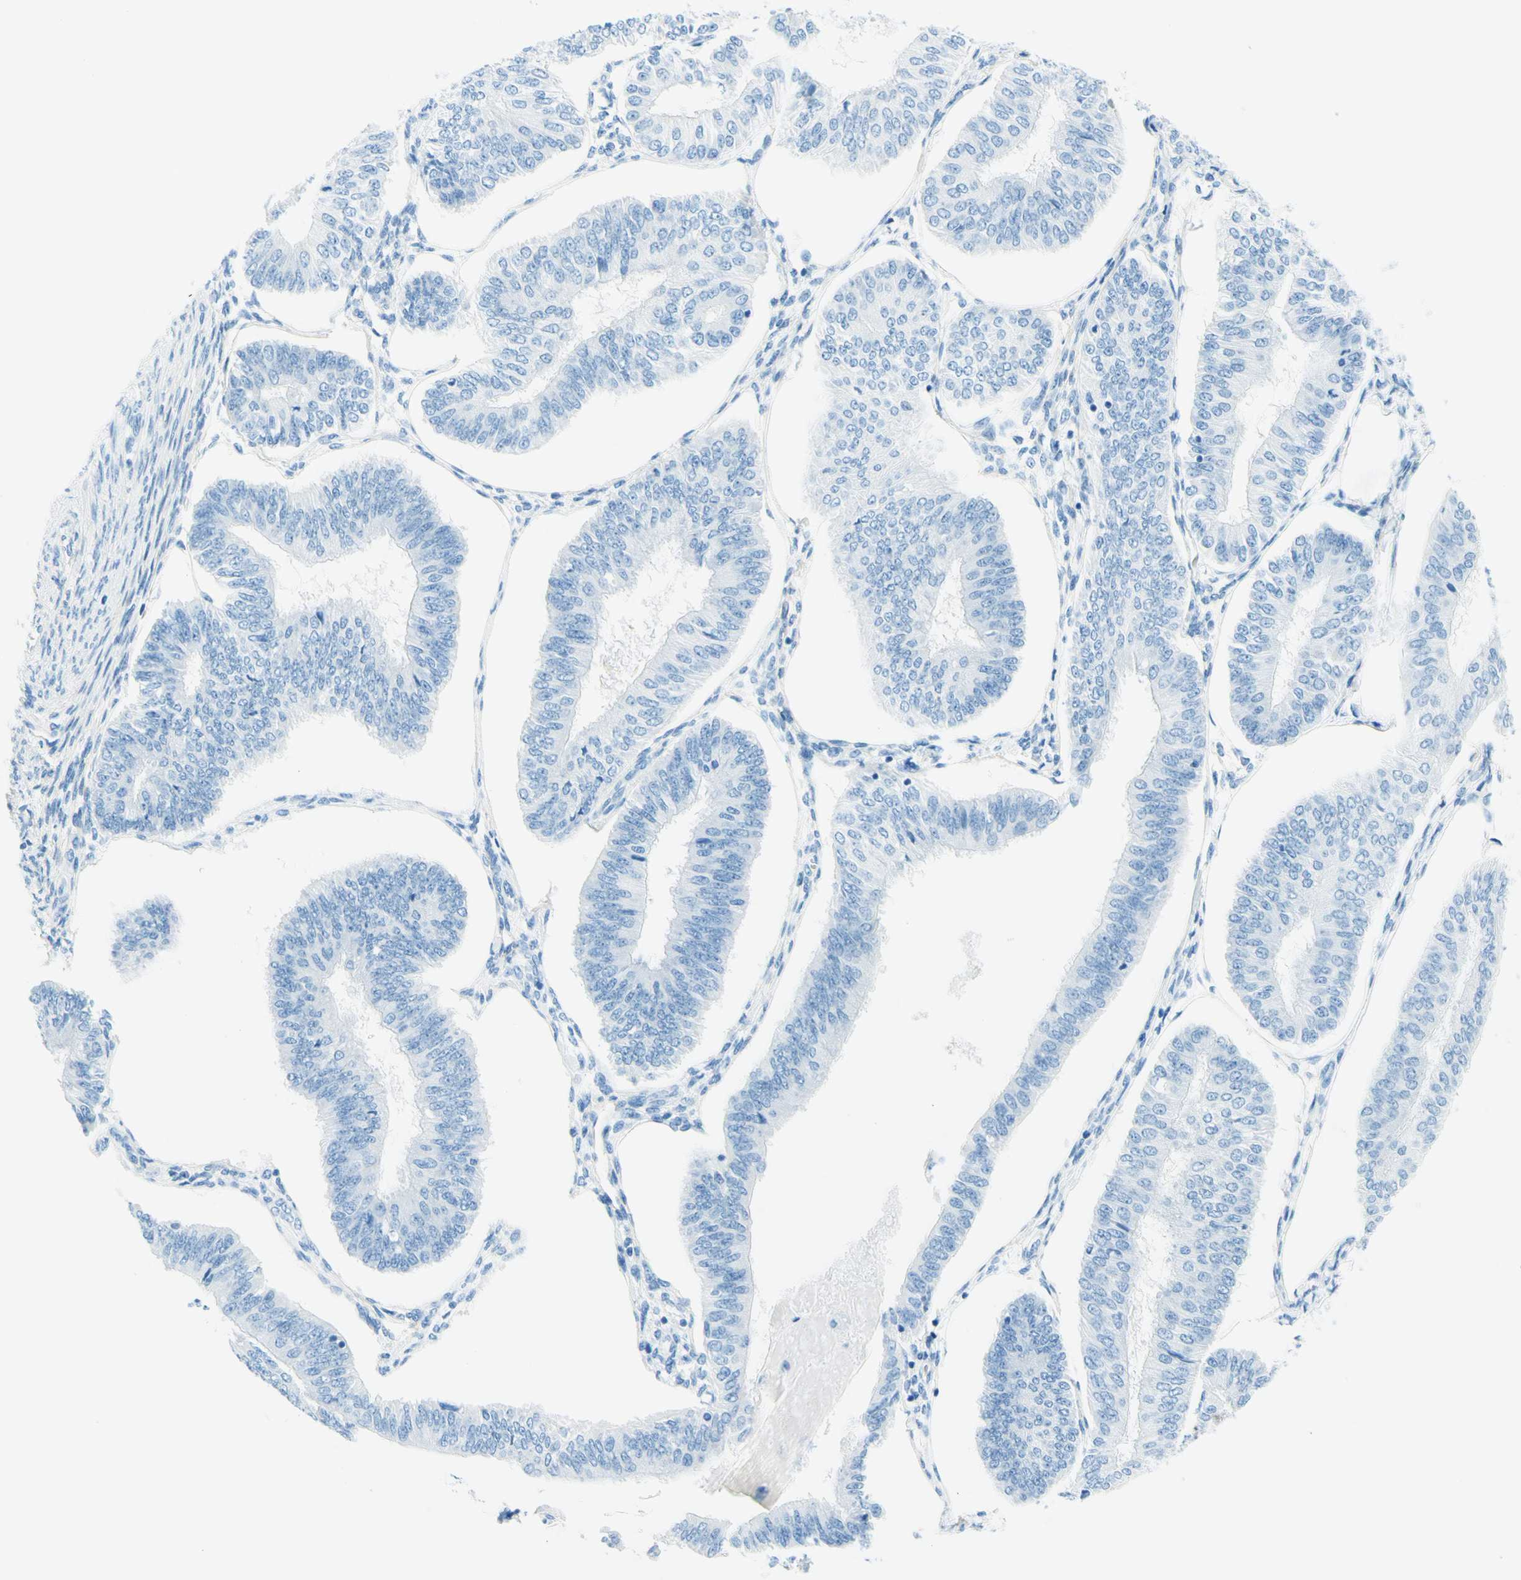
{"staining": {"intensity": "negative", "quantity": "none", "location": "none"}, "tissue": "endometrial cancer", "cell_type": "Tumor cells", "image_type": "cancer", "snomed": [{"axis": "morphology", "description": "Adenocarcinoma, NOS"}, {"axis": "topography", "description": "Endometrium"}], "caption": "Endometrial cancer (adenocarcinoma) was stained to show a protein in brown. There is no significant staining in tumor cells.", "gene": "MFAP5", "patient": {"sex": "female", "age": 58}}